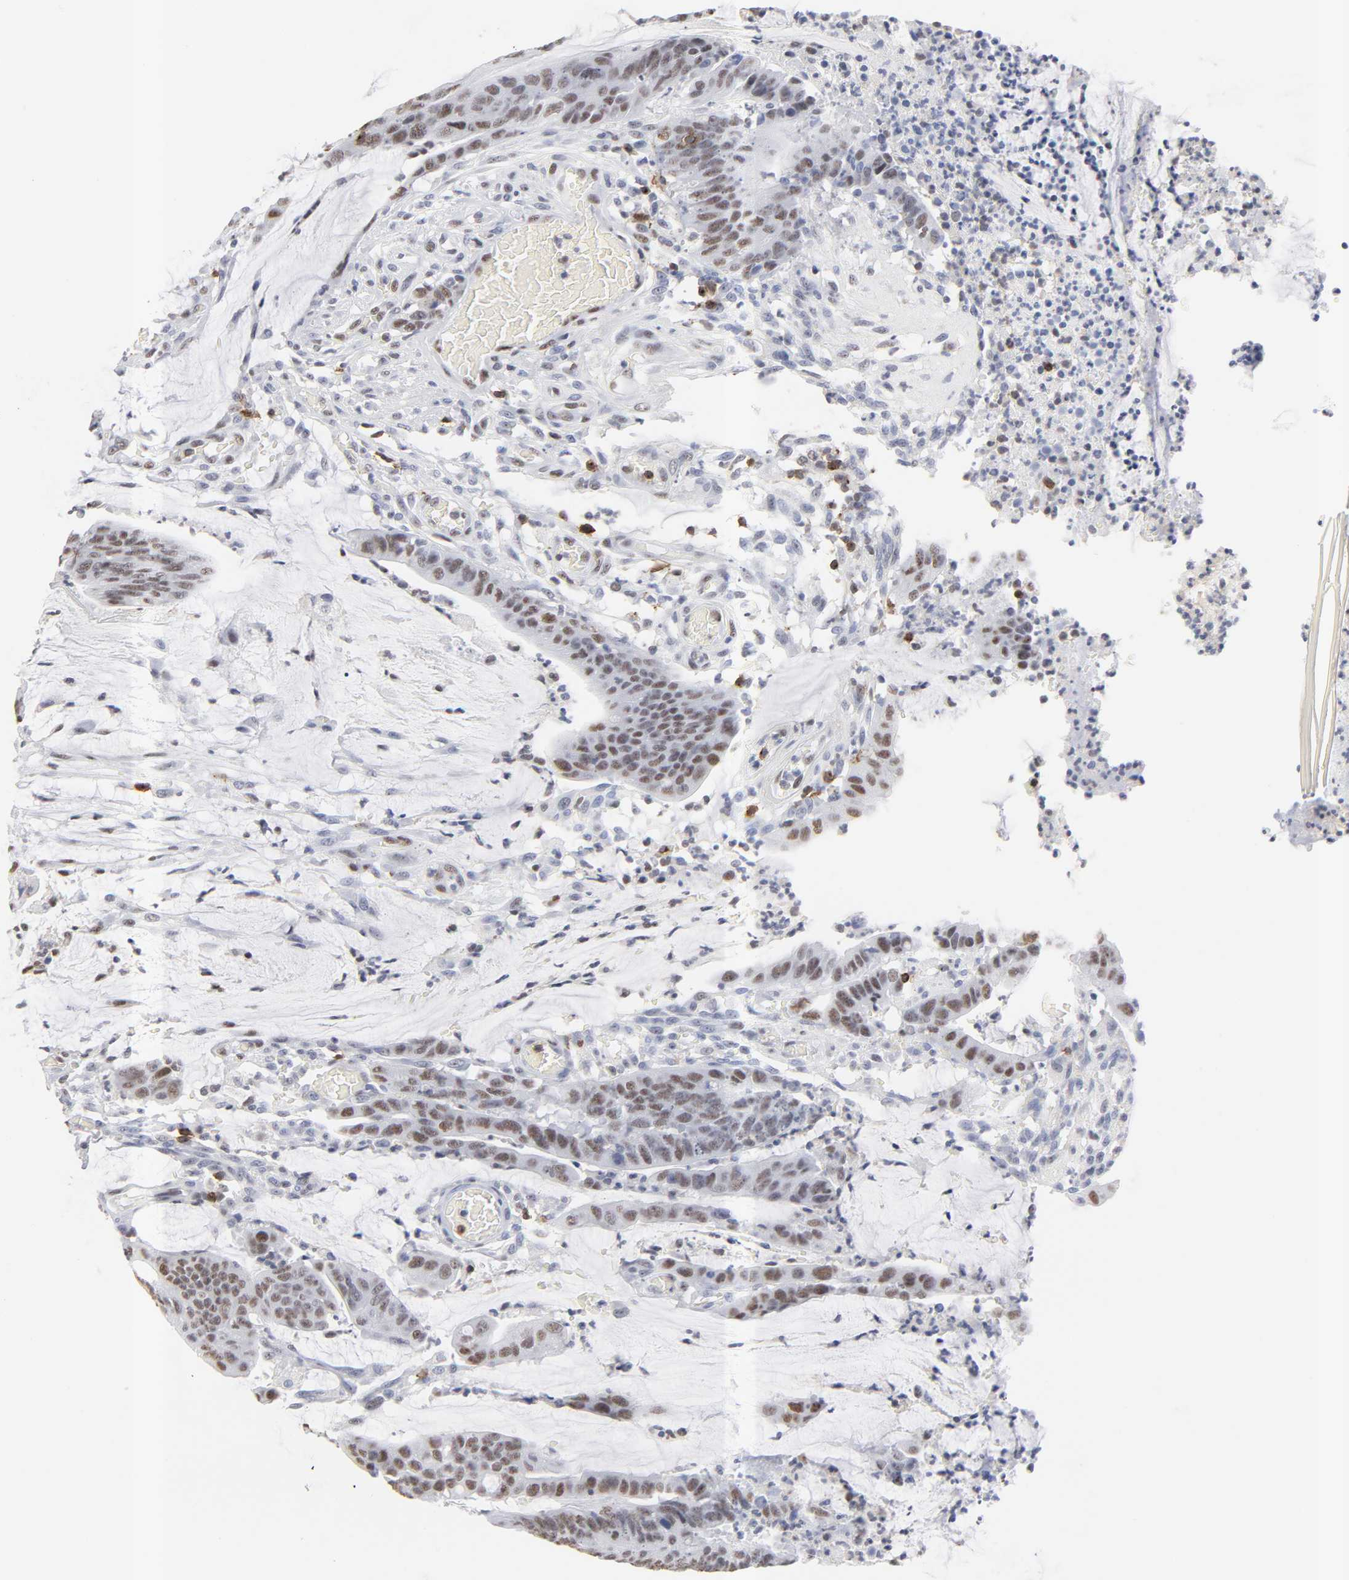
{"staining": {"intensity": "moderate", "quantity": "25%-75%", "location": "nuclear"}, "tissue": "colorectal cancer", "cell_type": "Tumor cells", "image_type": "cancer", "snomed": [{"axis": "morphology", "description": "Adenocarcinoma, NOS"}, {"axis": "topography", "description": "Rectum"}], "caption": "A micrograph of colorectal cancer stained for a protein shows moderate nuclear brown staining in tumor cells.", "gene": "CD2", "patient": {"sex": "female", "age": 66}}